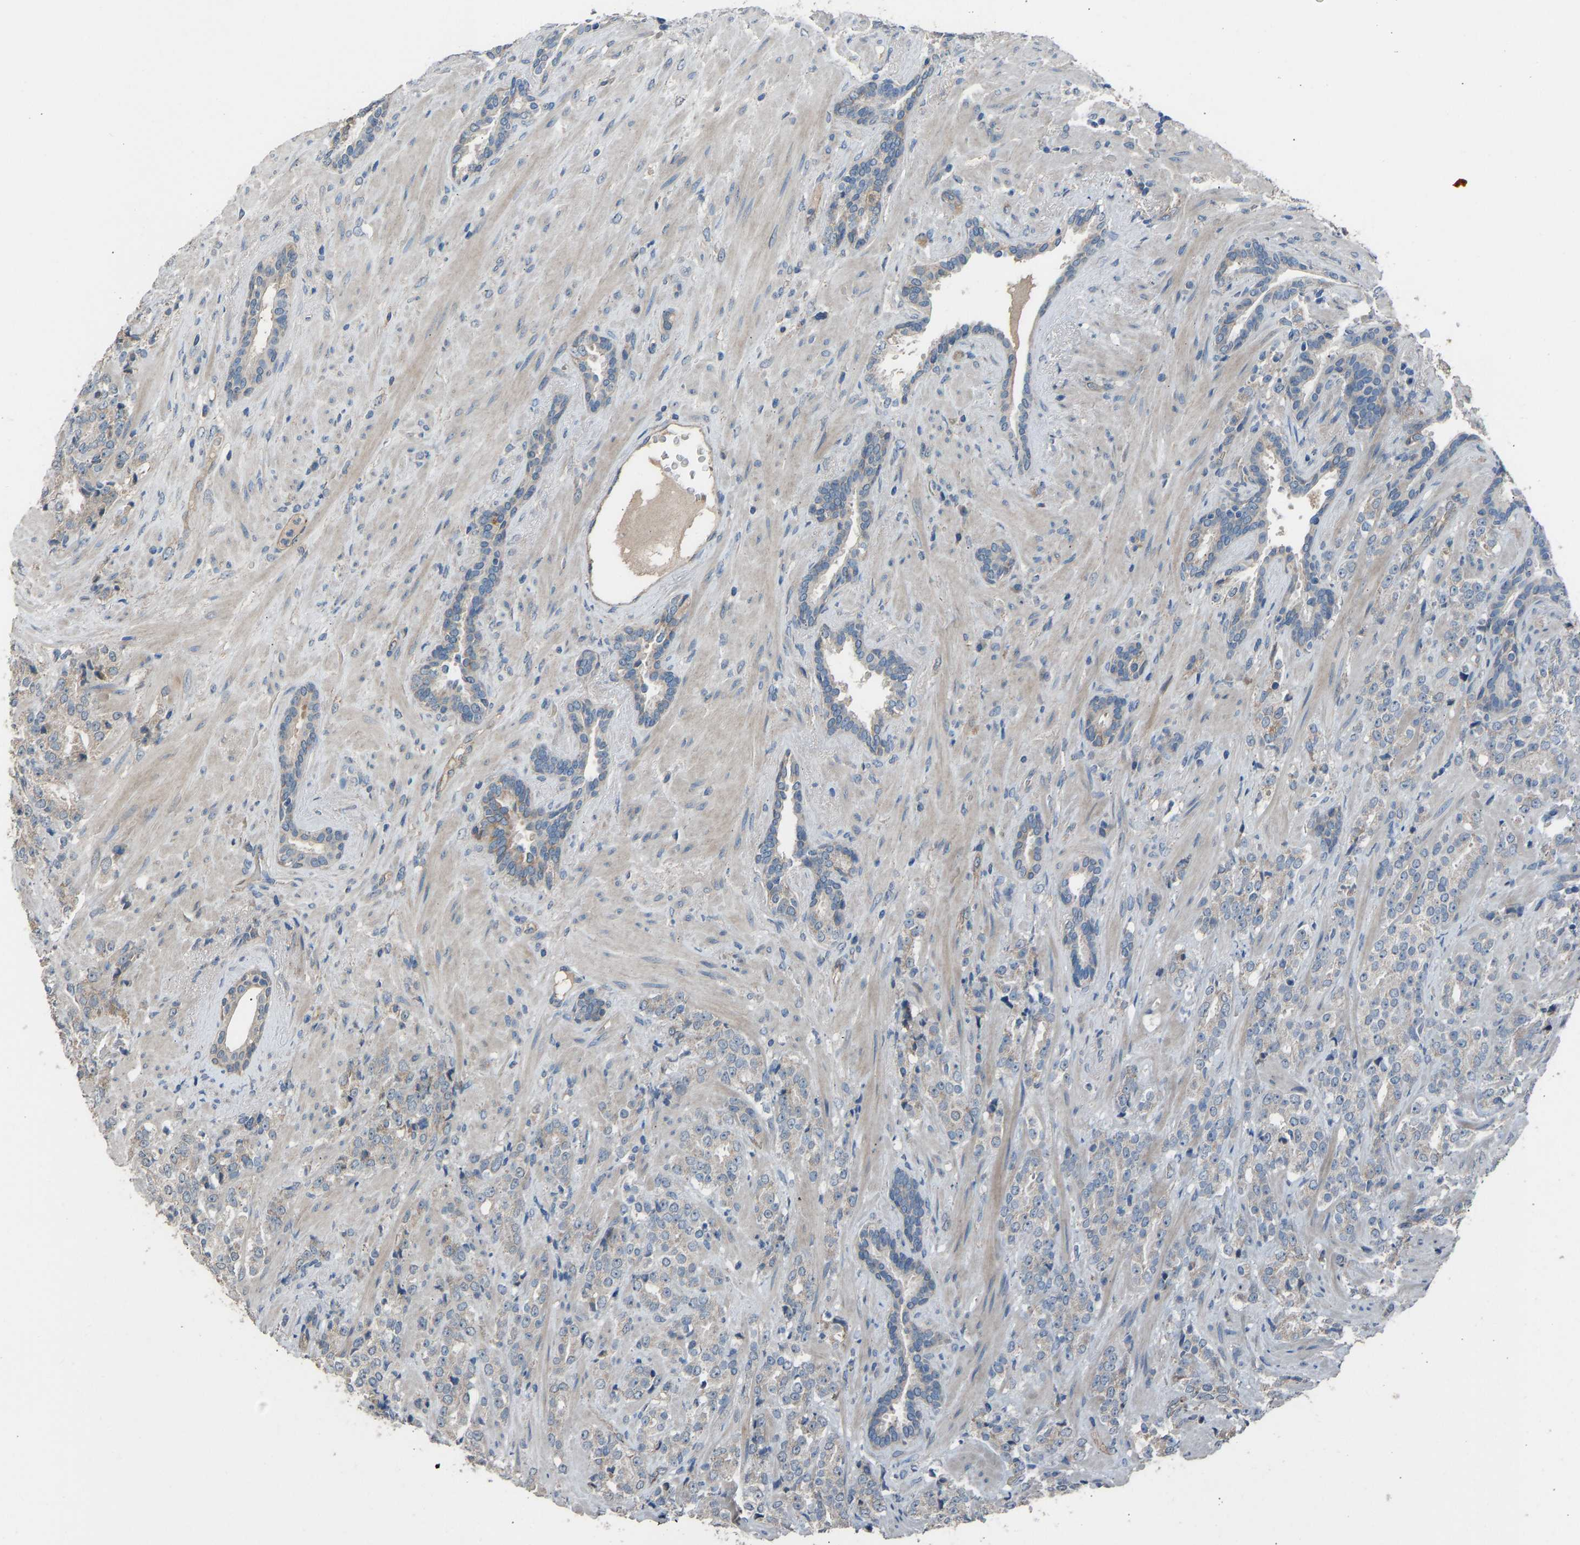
{"staining": {"intensity": "negative", "quantity": "none", "location": "none"}, "tissue": "prostate cancer", "cell_type": "Tumor cells", "image_type": "cancer", "snomed": [{"axis": "morphology", "description": "Adenocarcinoma, High grade"}, {"axis": "topography", "description": "Prostate"}], "caption": "Immunohistochemical staining of prostate cancer displays no significant staining in tumor cells.", "gene": "TGFBR3", "patient": {"sex": "male", "age": 71}}